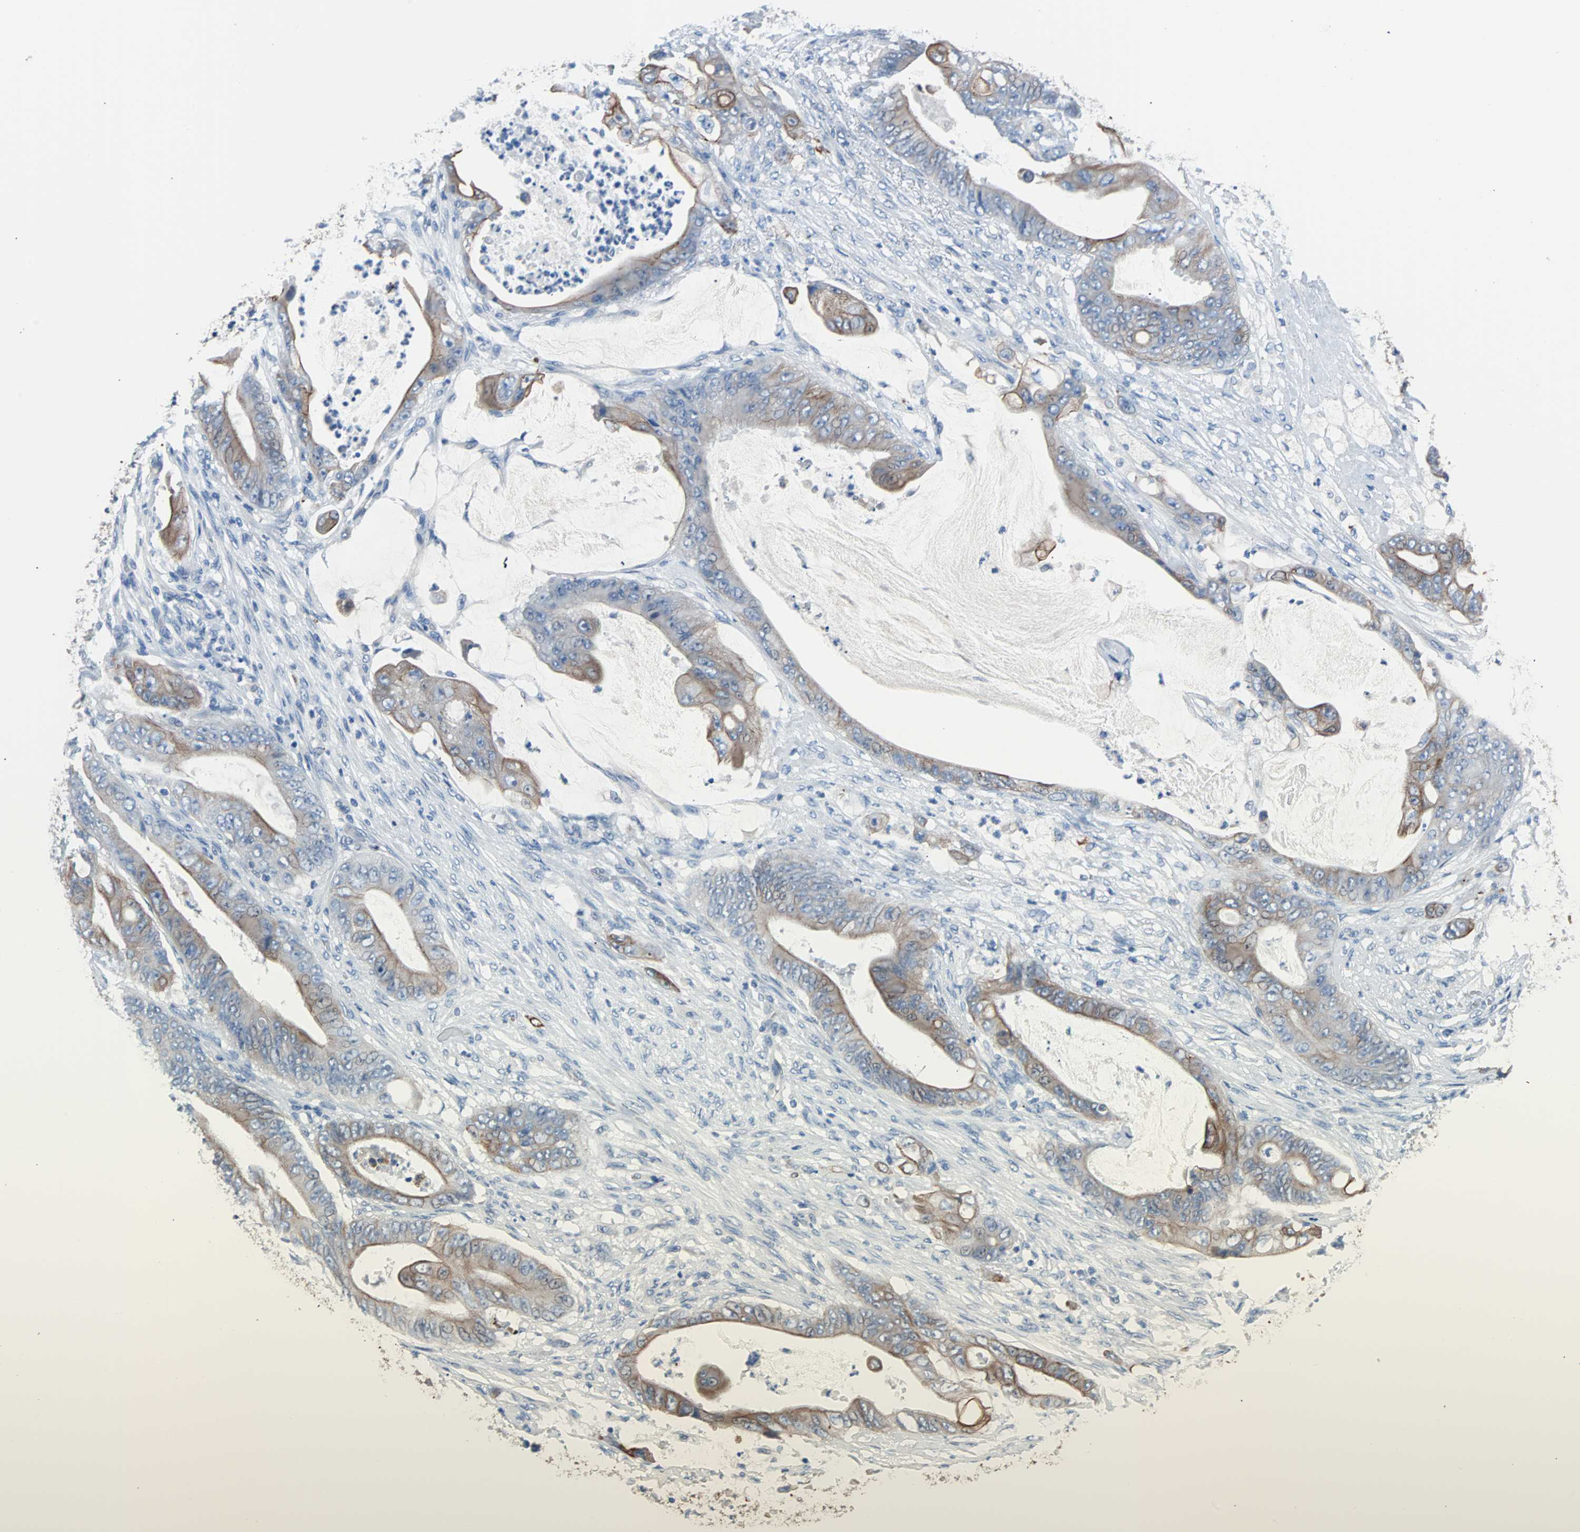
{"staining": {"intensity": "moderate", "quantity": ">75%", "location": "cytoplasmic/membranous"}, "tissue": "stomach cancer", "cell_type": "Tumor cells", "image_type": "cancer", "snomed": [{"axis": "morphology", "description": "Adenocarcinoma, NOS"}, {"axis": "topography", "description": "Stomach"}], "caption": "Immunohistochemical staining of stomach adenocarcinoma reveals medium levels of moderate cytoplasmic/membranous expression in about >75% of tumor cells.", "gene": "KRT7", "patient": {"sex": "female", "age": 73}}